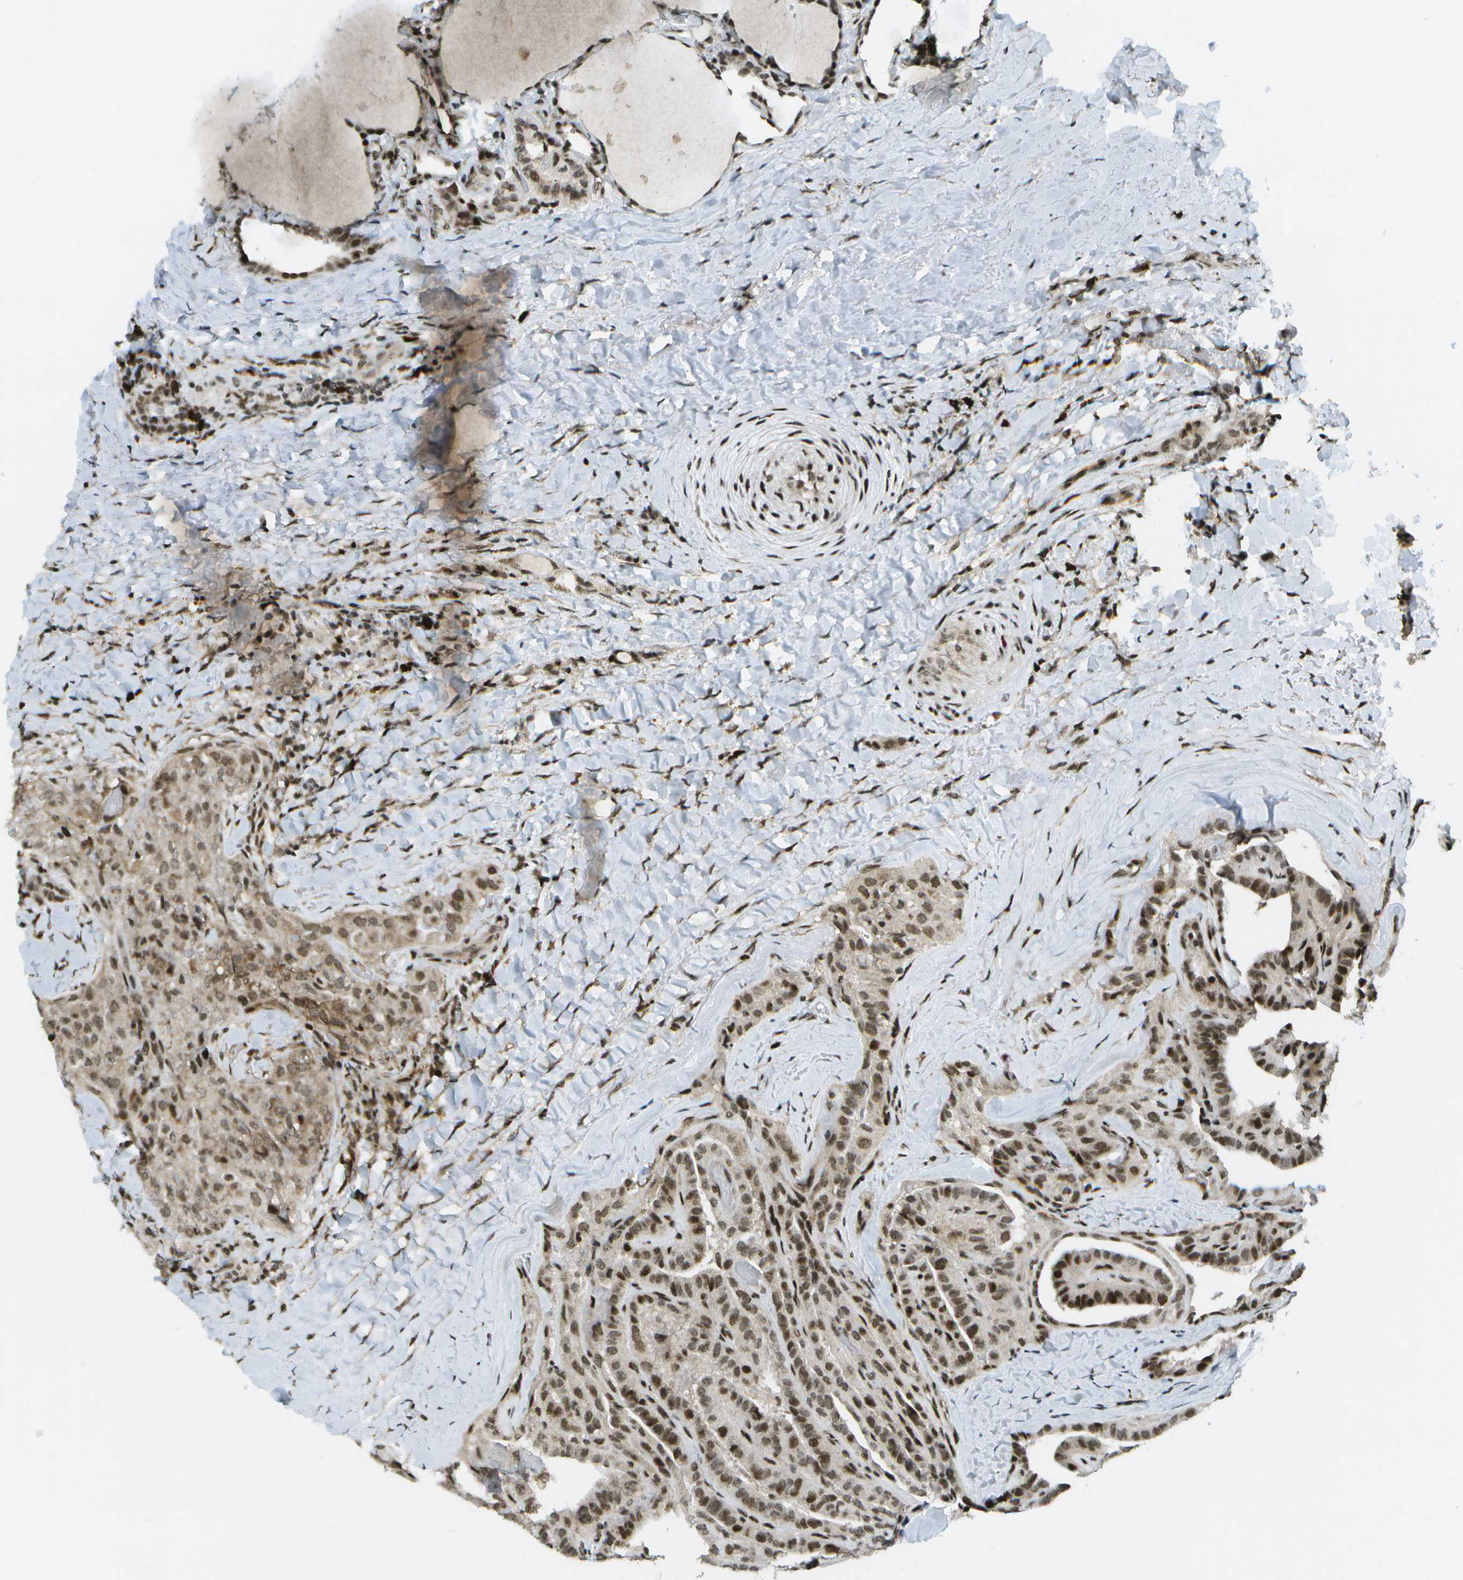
{"staining": {"intensity": "strong", "quantity": ">75%", "location": "nuclear"}, "tissue": "thyroid cancer", "cell_type": "Tumor cells", "image_type": "cancer", "snomed": [{"axis": "morphology", "description": "Papillary adenocarcinoma, NOS"}, {"axis": "topography", "description": "Thyroid gland"}], "caption": "About >75% of tumor cells in thyroid cancer exhibit strong nuclear protein staining as visualized by brown immunohistochemical staining.", "gene": "IRF7", "patient": {"sex": "male", "age": 77}}